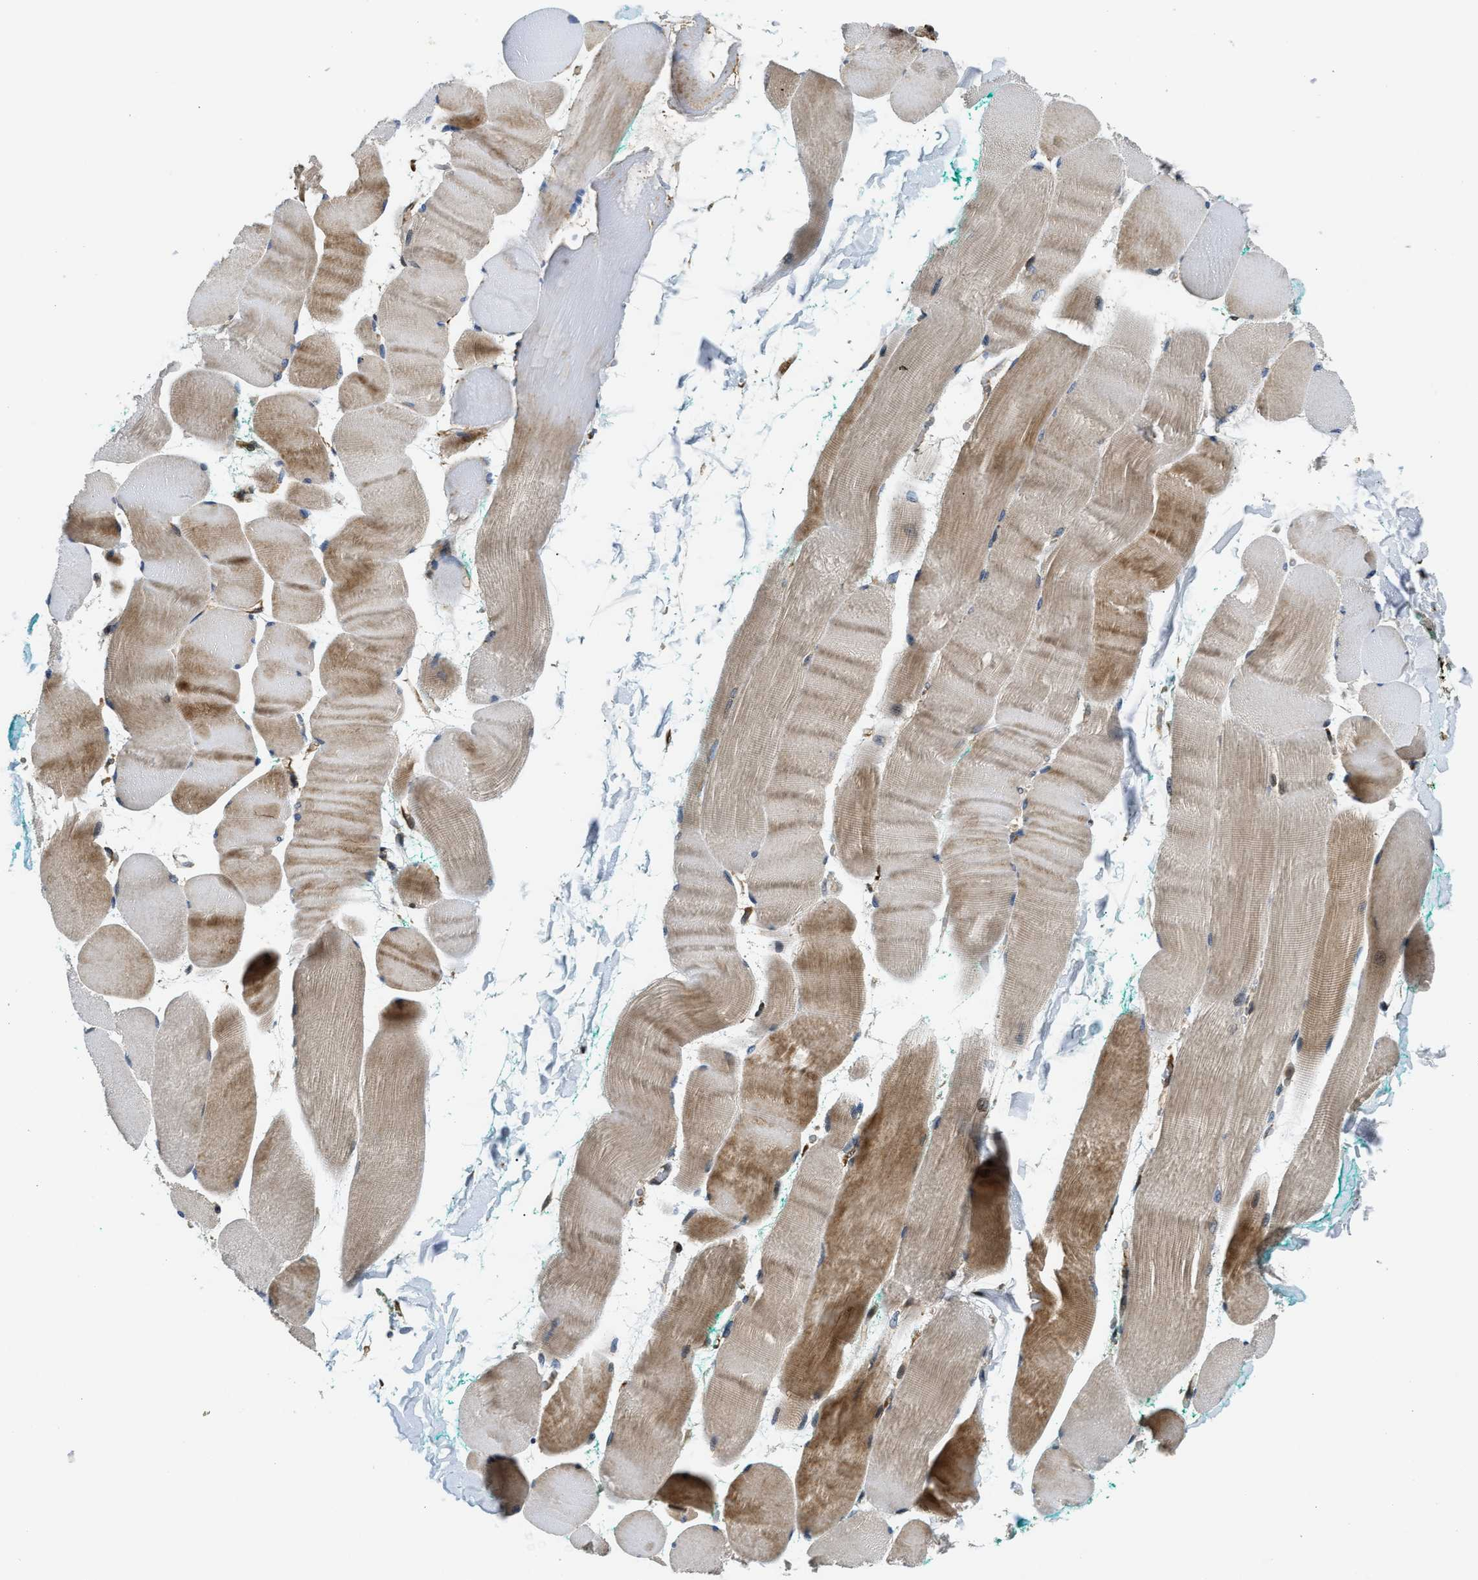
{"staining": {"intensity": "moderate", "quantity": "25%-75%", "location": "cytoplasmic/membranous"}, "tissue": "skeletal muscle", "cell_type": "Myocytes", "image_type": "normal", "snomed": [{"axis": "morphology", "description": "Normal tissue, NOS"}, {"axis": "morphology", "description": "Squamous cell carcinoma, NOS"}, {"axis": "topography", "description": "Skeletal muscle"}], "caption": "An immunohistochemistry (IHC) image of unremarkable tissue is shown. Protein staining in brown labels moderate cytoplasmic/membranous positivity in skeletal muscle within myocytes. (Stains: DAB (3,3'-diaminobenzidine) in brown, nuclei in blue, Microscopy: brightfield microscopy at high magnification).", "gene": "PNPLA8", "patient": {"sex": "male", "age": 51}}